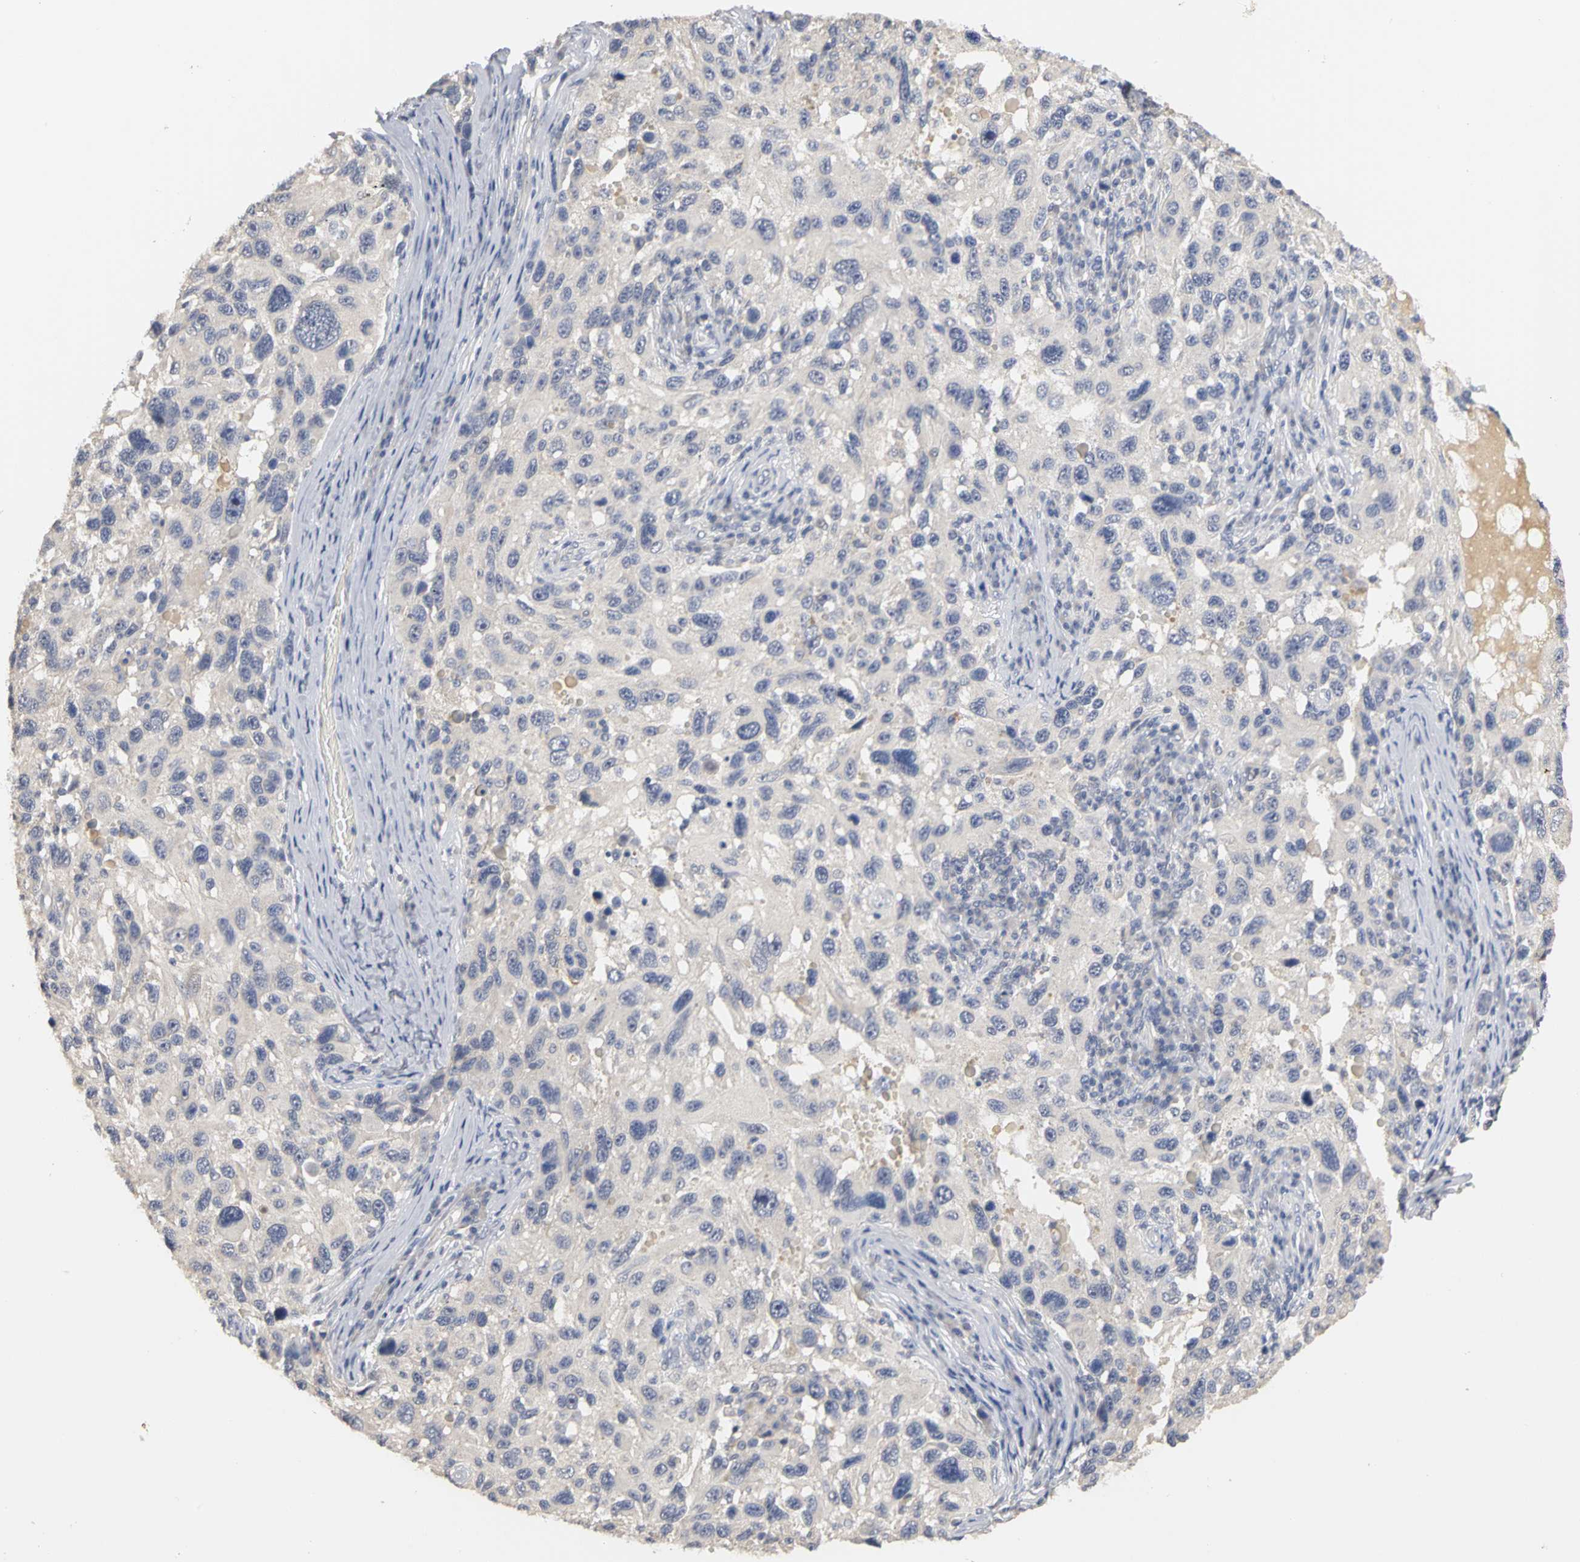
{"staining": {"intensity": "negative", "quantity": "none", "location": "none"}, "tissue": "melanoma", "cell_type": "Tumor cells", "image_type": "cancer", "snomed": [{"axis": "morphology", "description": "Malignant melanoma, NOS"}, {"axis": "topography", "description": "Skin"}], "caption": "Immunohistochemistry of human melanoma reveals no staining in tumor cells.", "gene": "PGR", "patient": {"sex": "male", "age": 53}}